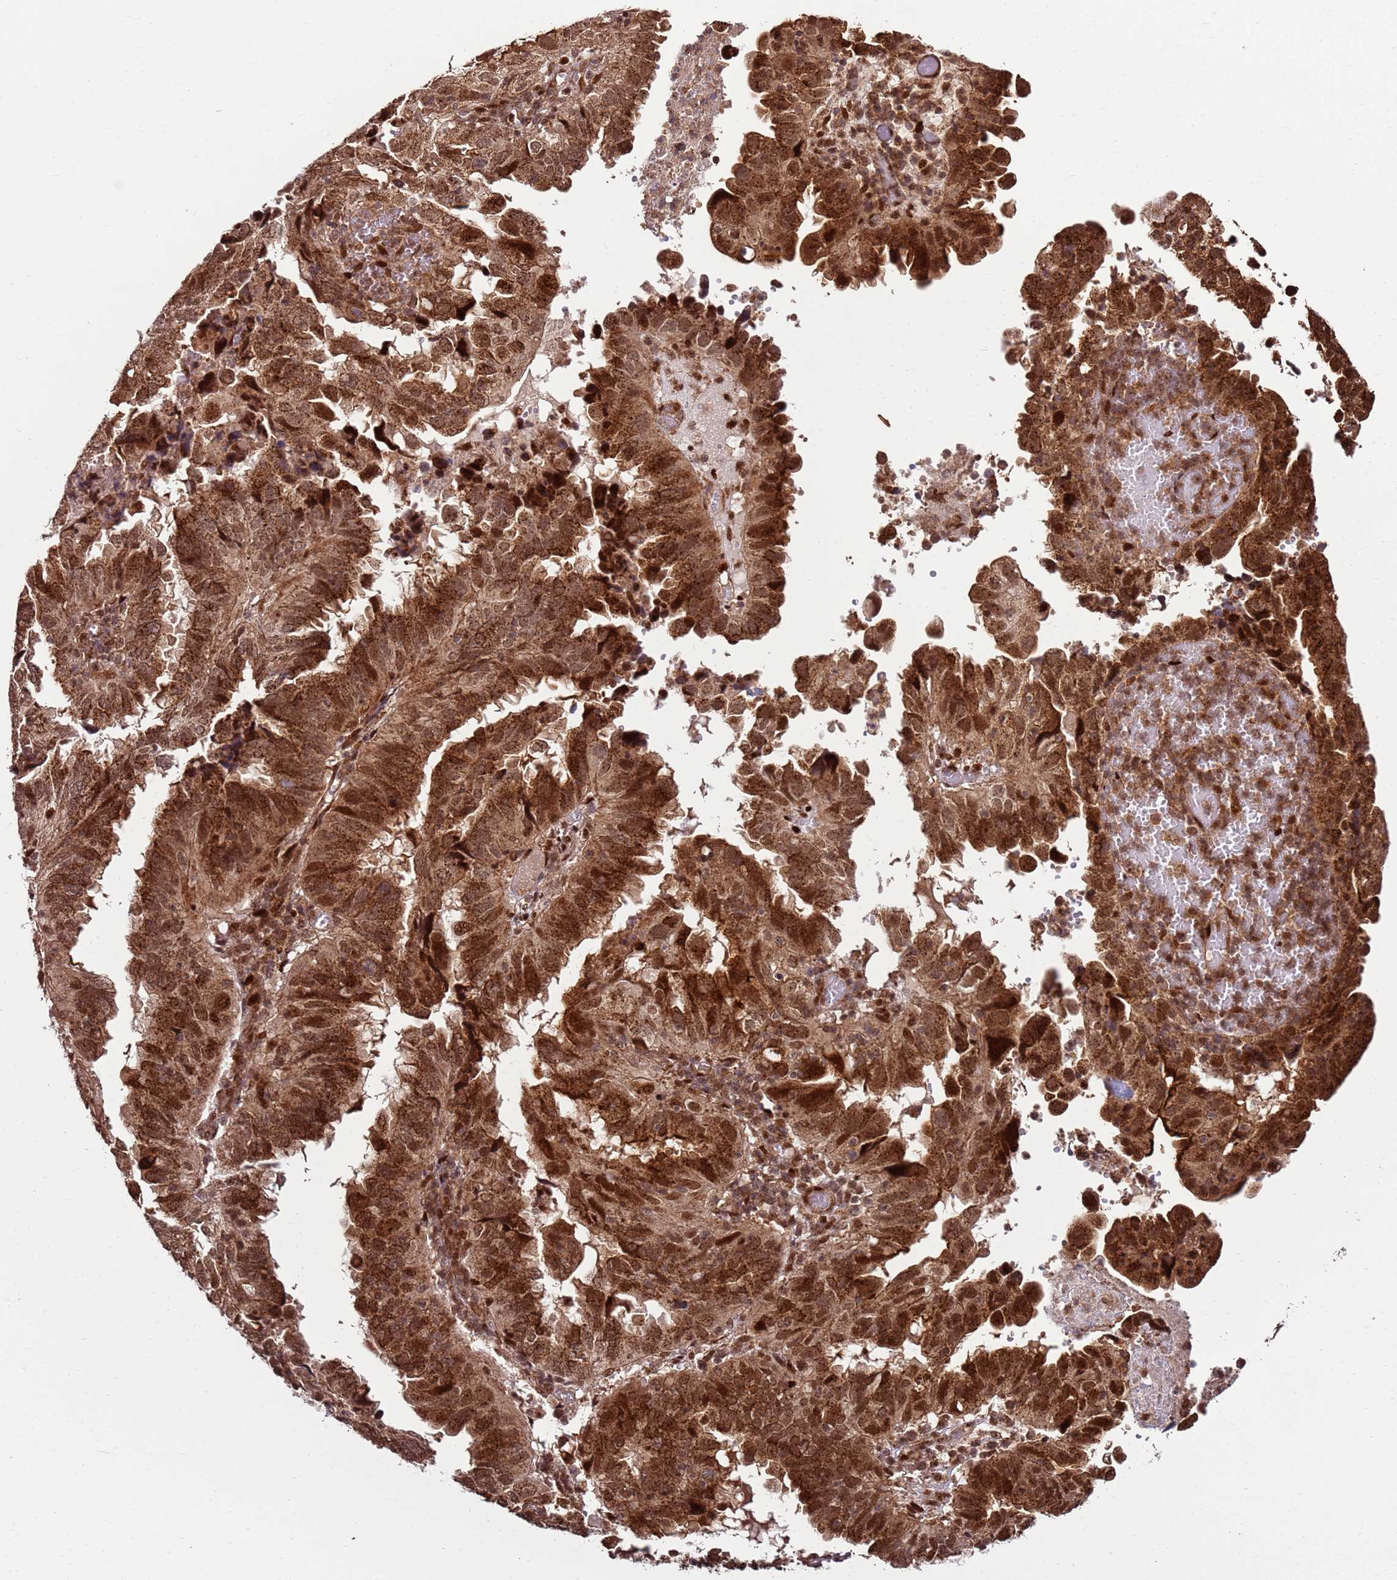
{"staining": {"intensity": "strong", "quantity": ">75%", "location": "cytoplasmic/membranous,nuclear"}, "tissue": "endometrial cancer", "cell_type": "Tumor cells", "image_type": "cancer", "snomed": [{"axis": "morphology", "description": "Adenocarcinoma, NOS"}, {"axis": "topography", "description": "Uterus"}], "caption": "An immunohistochemistry photomicrograph of neoplastic tissue is shown. Protein staining in brown shows strong cytoplasmic/membranous and nuclear positivity in endometrial cancer (adenocarcinoma) within tumor cells. (DAB = brown stain, brightfield microscopy at high magnification).", "gene": "PEX14", "patient": {"sex": "female", "age": 77}}